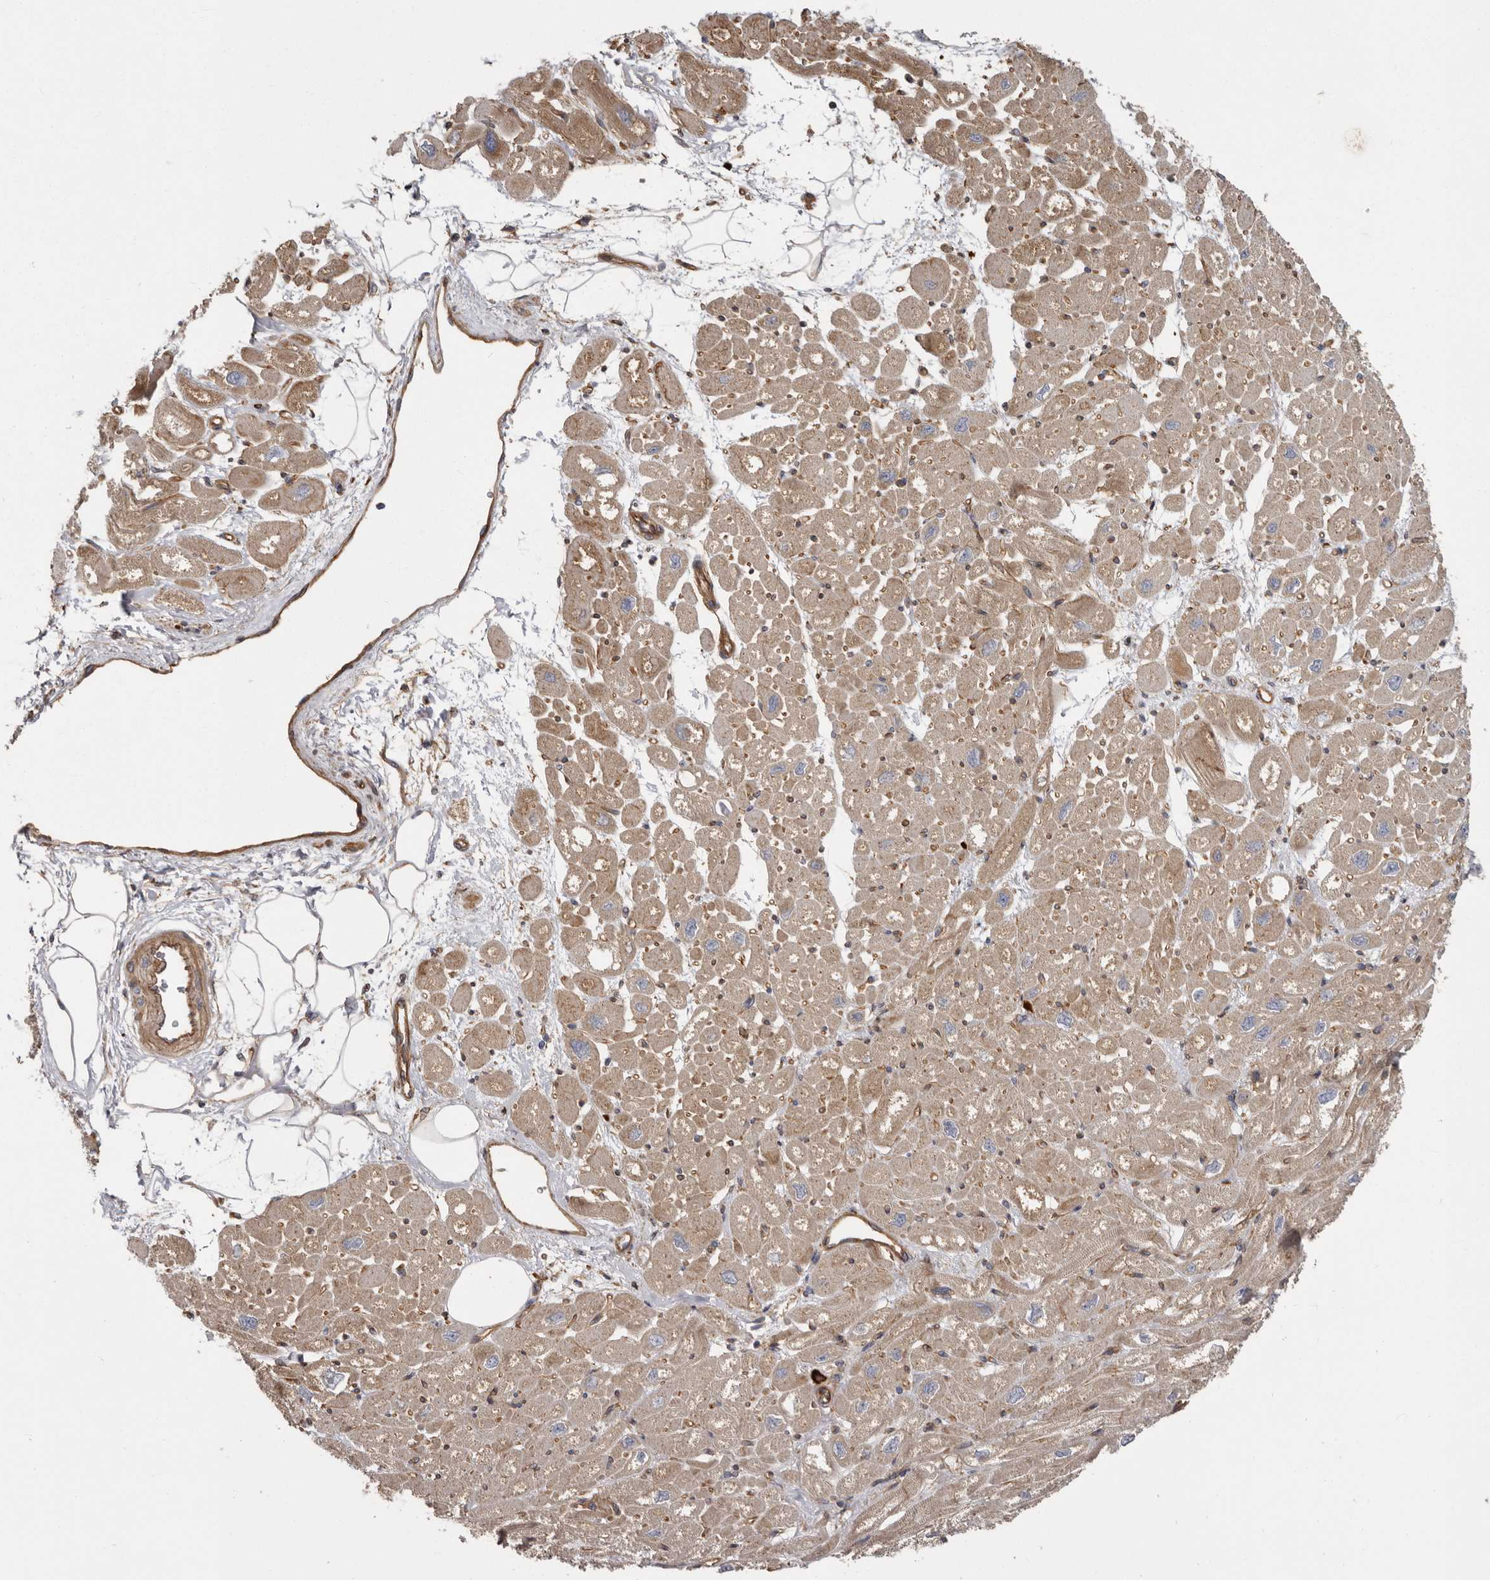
{"staining": {"intensity": "weak", "quantity": "25%-75%", "location": "cytoplasmic/membranous"}, "tissue": "heart muscle", "cell_type": "Cardiomyocytes", "image_type": "normal", "snomed": [{"axis": "morphology", "description": "Normal tissue, NOS"}, {"axis": "topography", "description": "Heart"}], "caption": "Cardiomyocytes exhibit weak cytoplasmic/membranous staining in approximately 25%-75% of cells in unremarkable heart muscle.", "gene": "ENAH", "patient": {"sex": "male", "age": 50}}